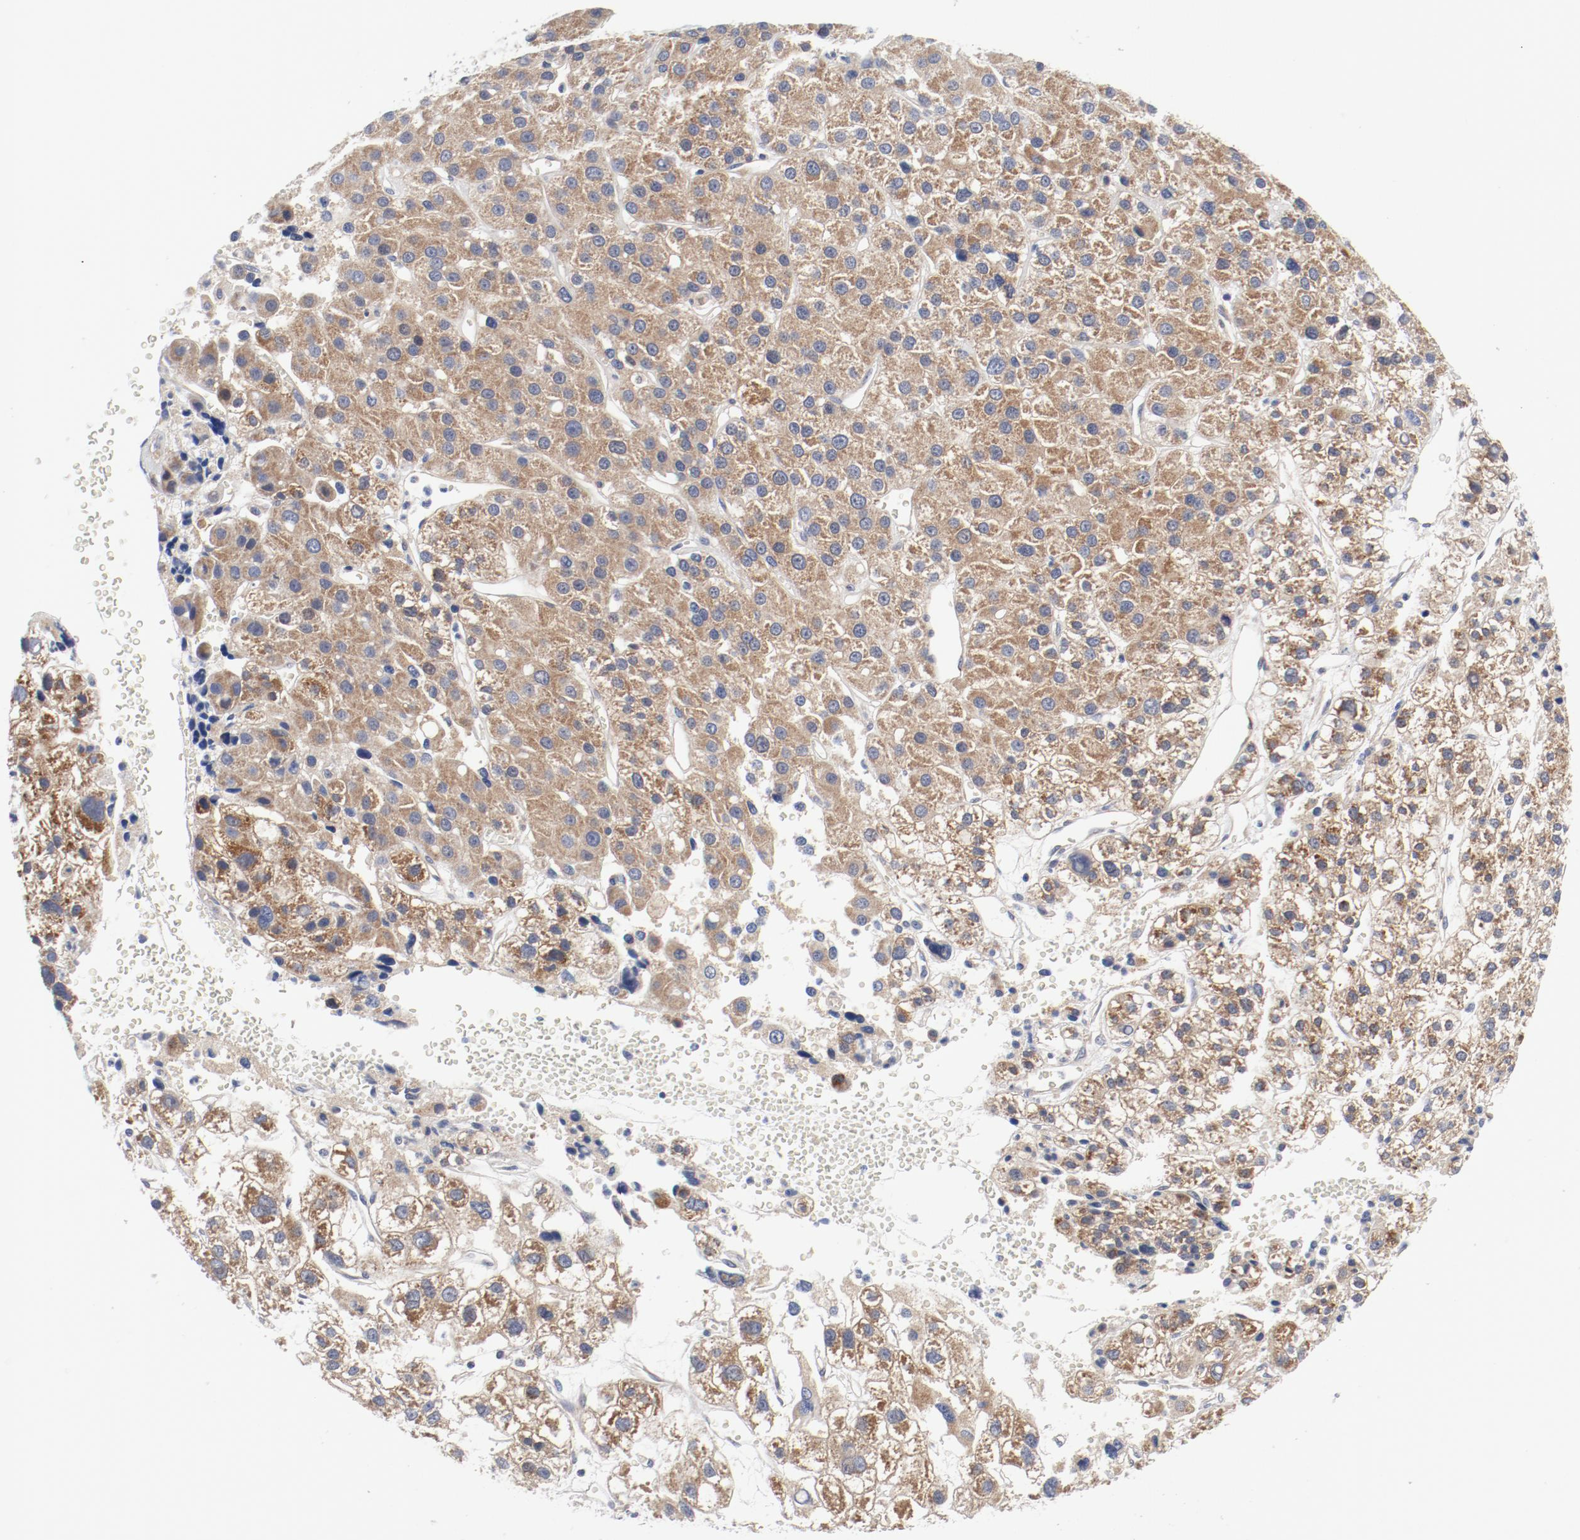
{"staining": {"intensity": "moderate", "quantity": ">75%", "location": "cytoplasmic/membranous"}, "tissue": "liver cancer", "cell_type": "Tumor cells", "image_type": "cancer", "snomed": [{"axis": "morphology", "description": "Carcinoma, Hepatocellular, NOS"}, {"axis": "topography", "description": "Liver"}], "caption": "Hepatocellular carcinoma (liver) stained with a protein marker reveals moderate staining in tumor cells.", "gene": "BAD", "patient": {"sex": "female", "age": 85}}